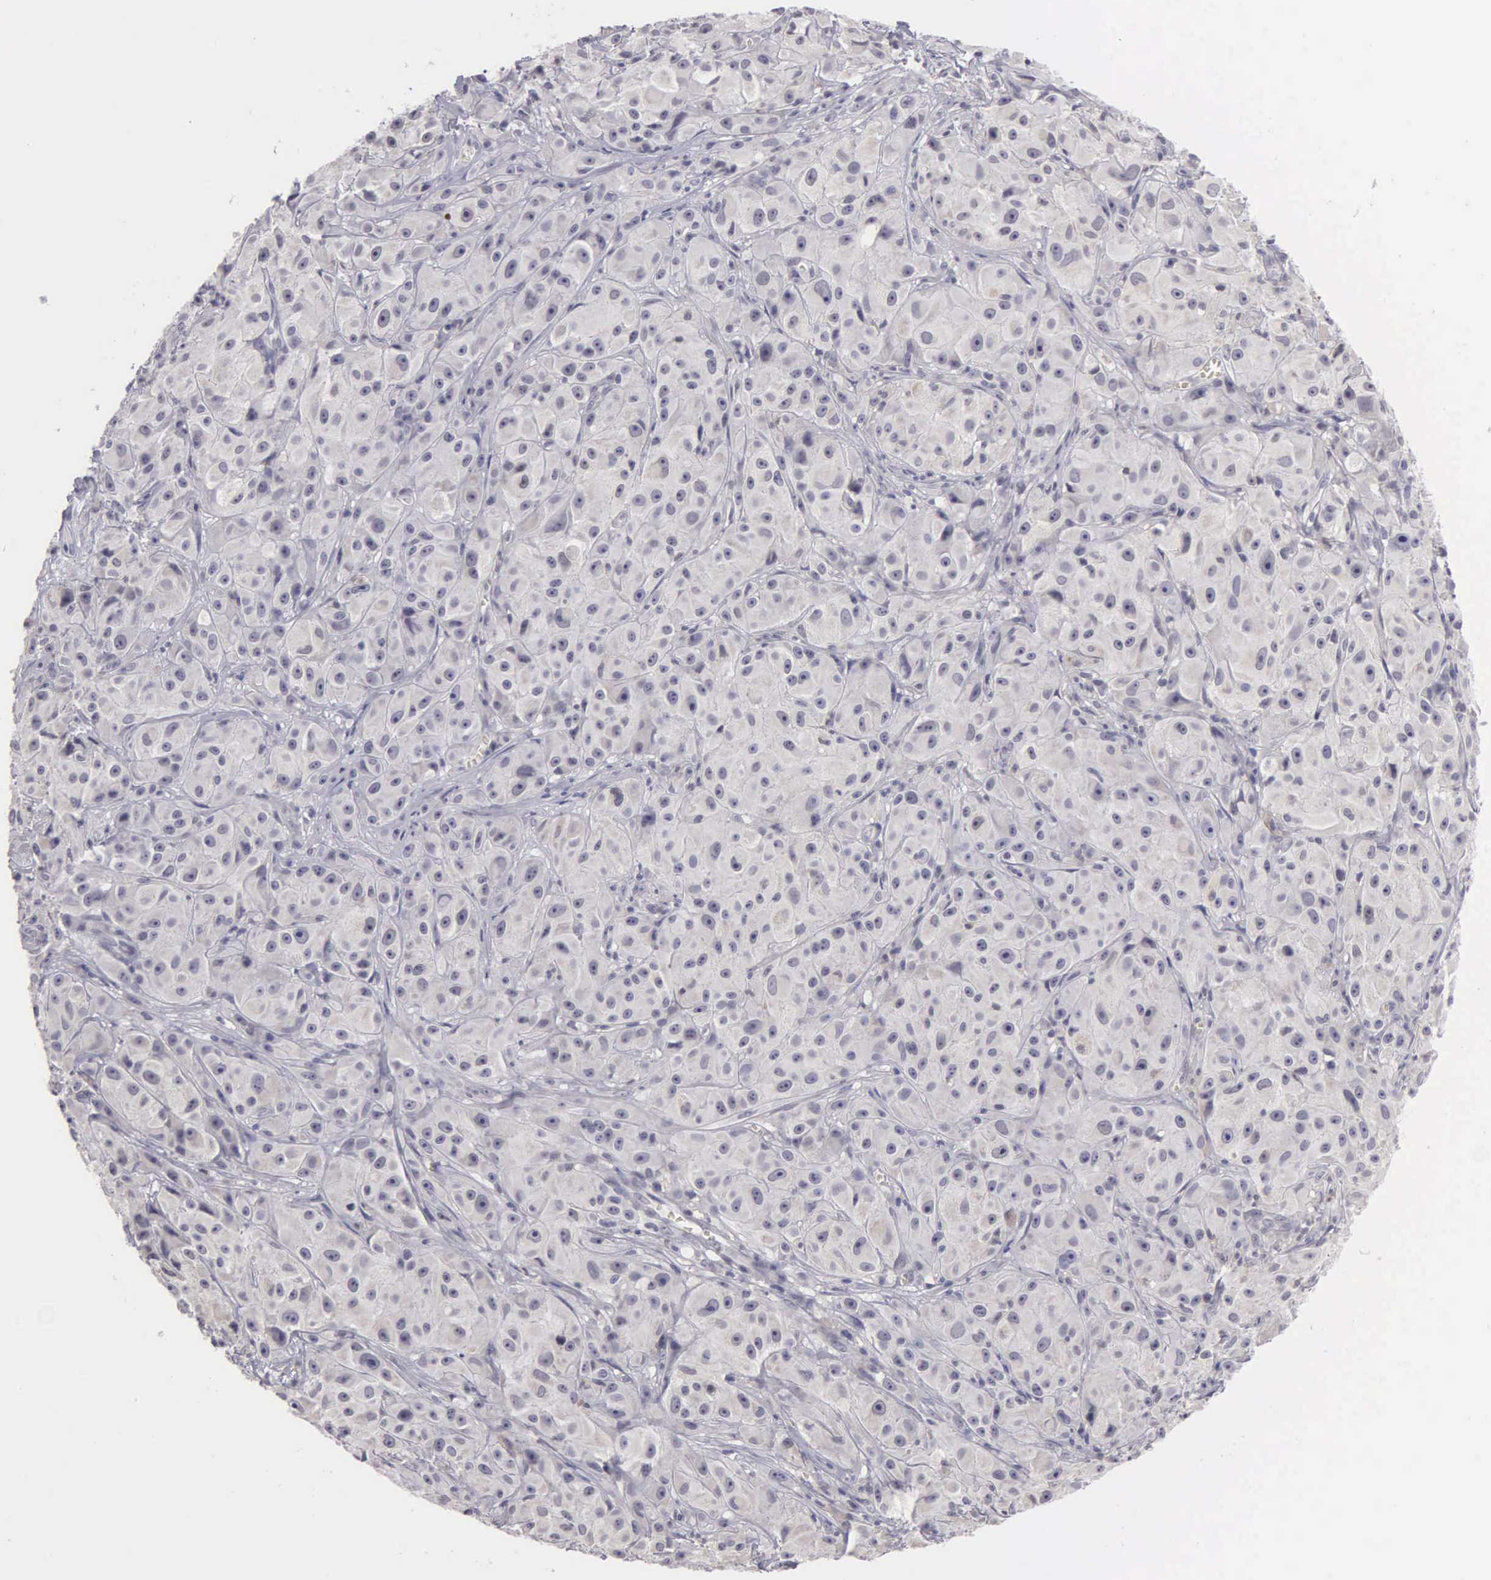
{"staining": {"intensity": "negative", "quantity": "none", "location": "none"}, "tissue": "melanoma", "cell_type": "Tumor cells", "image_type": "cancer", "snomed": [{"axis": "morphology", "description": "Malignant melanoma, NOS"}, {"axis": "topography", "description": "Skin"}], "caption": "DAB (3,3'-diaminobenzidine) immunohistochemical staining of human melanoma exhibits no significant positivity in tumor cells.", "gene": "BRD1", "patient": {"sex": "male", "age": 56}}